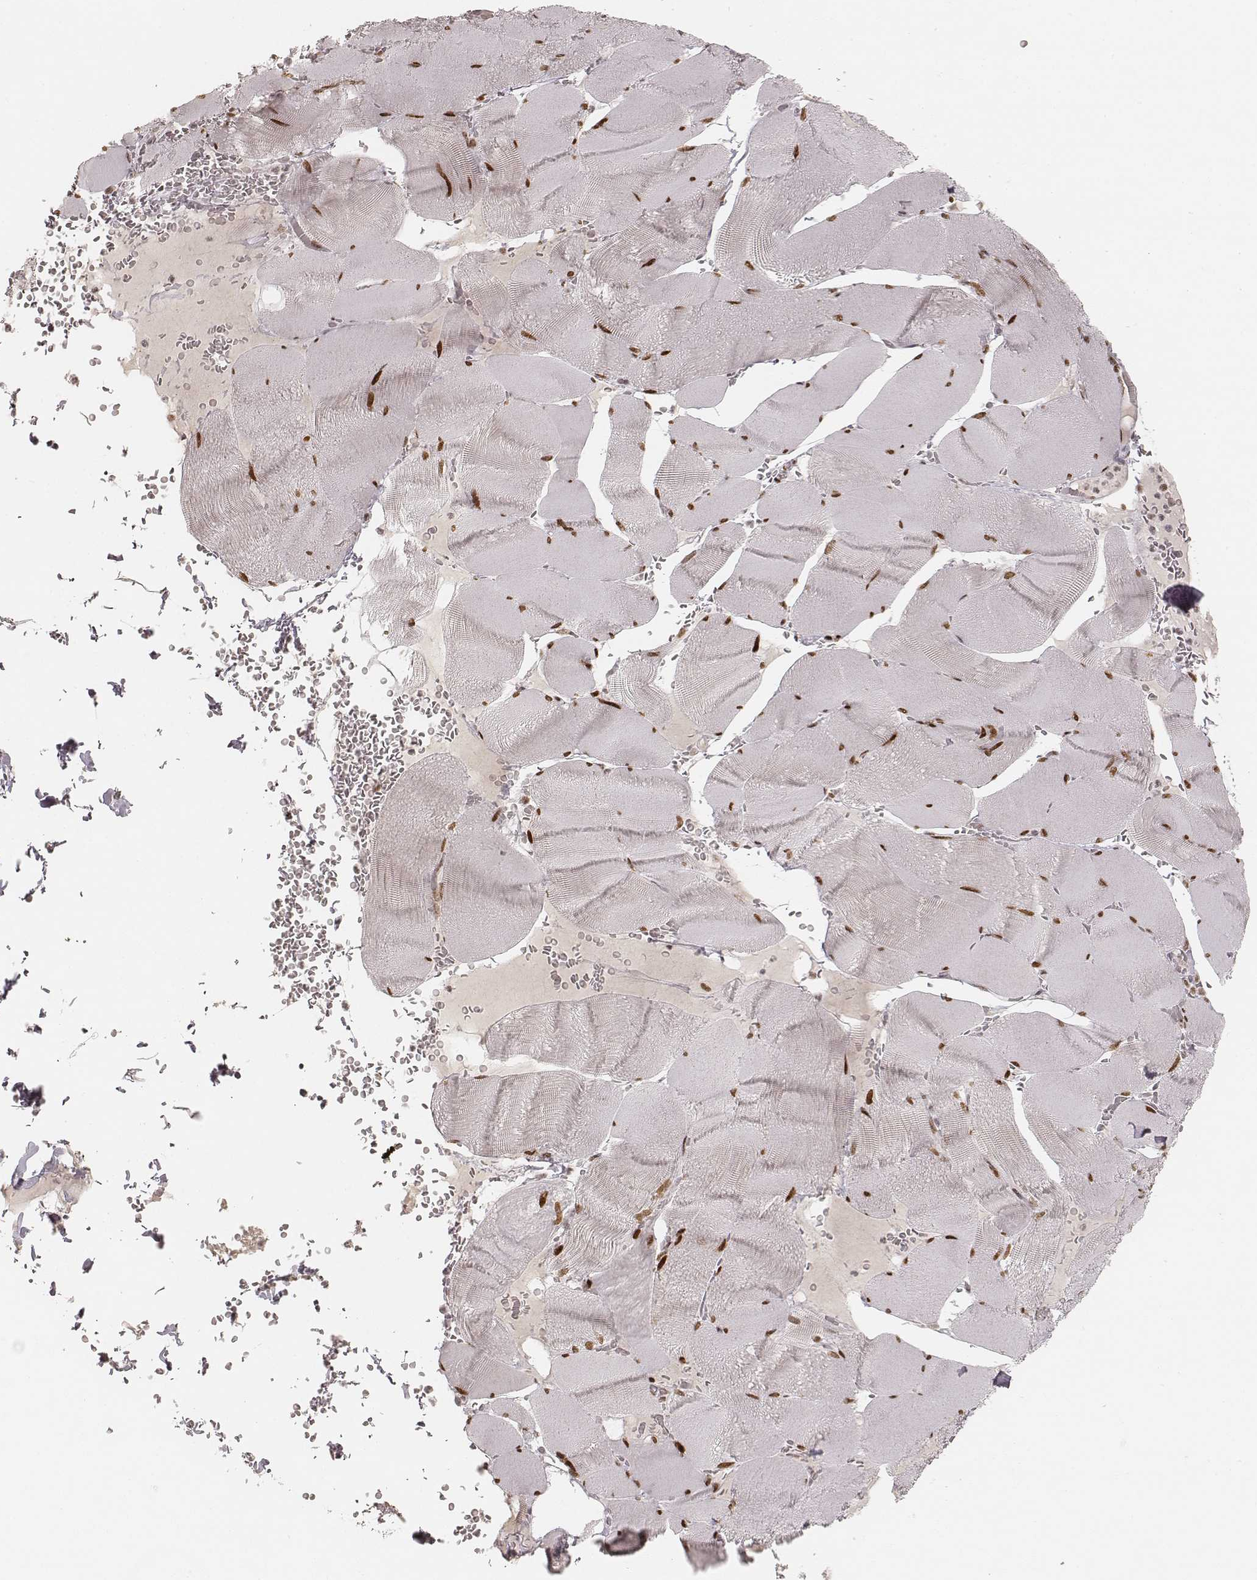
{"staining": {"intensity": "strong", "quantity": ">75%", "location": "nuclear"}, "tissue": "skeletal muscle", "cell_type": "Myocytes", "image_type": "normal", "snomed": [{"axis": "morphology", "description": "Normal tissue, NOS"}, {"axis": "topography", "description": "Skeletal muscle"}], "caption": "Human skeletal muscle stained for a protein (brown) exhibits strong nuclear positive staining in approximately >75% of myocytes.", "gene": "HNRNPC", "patient": {"sex": "male", "age": 56}}